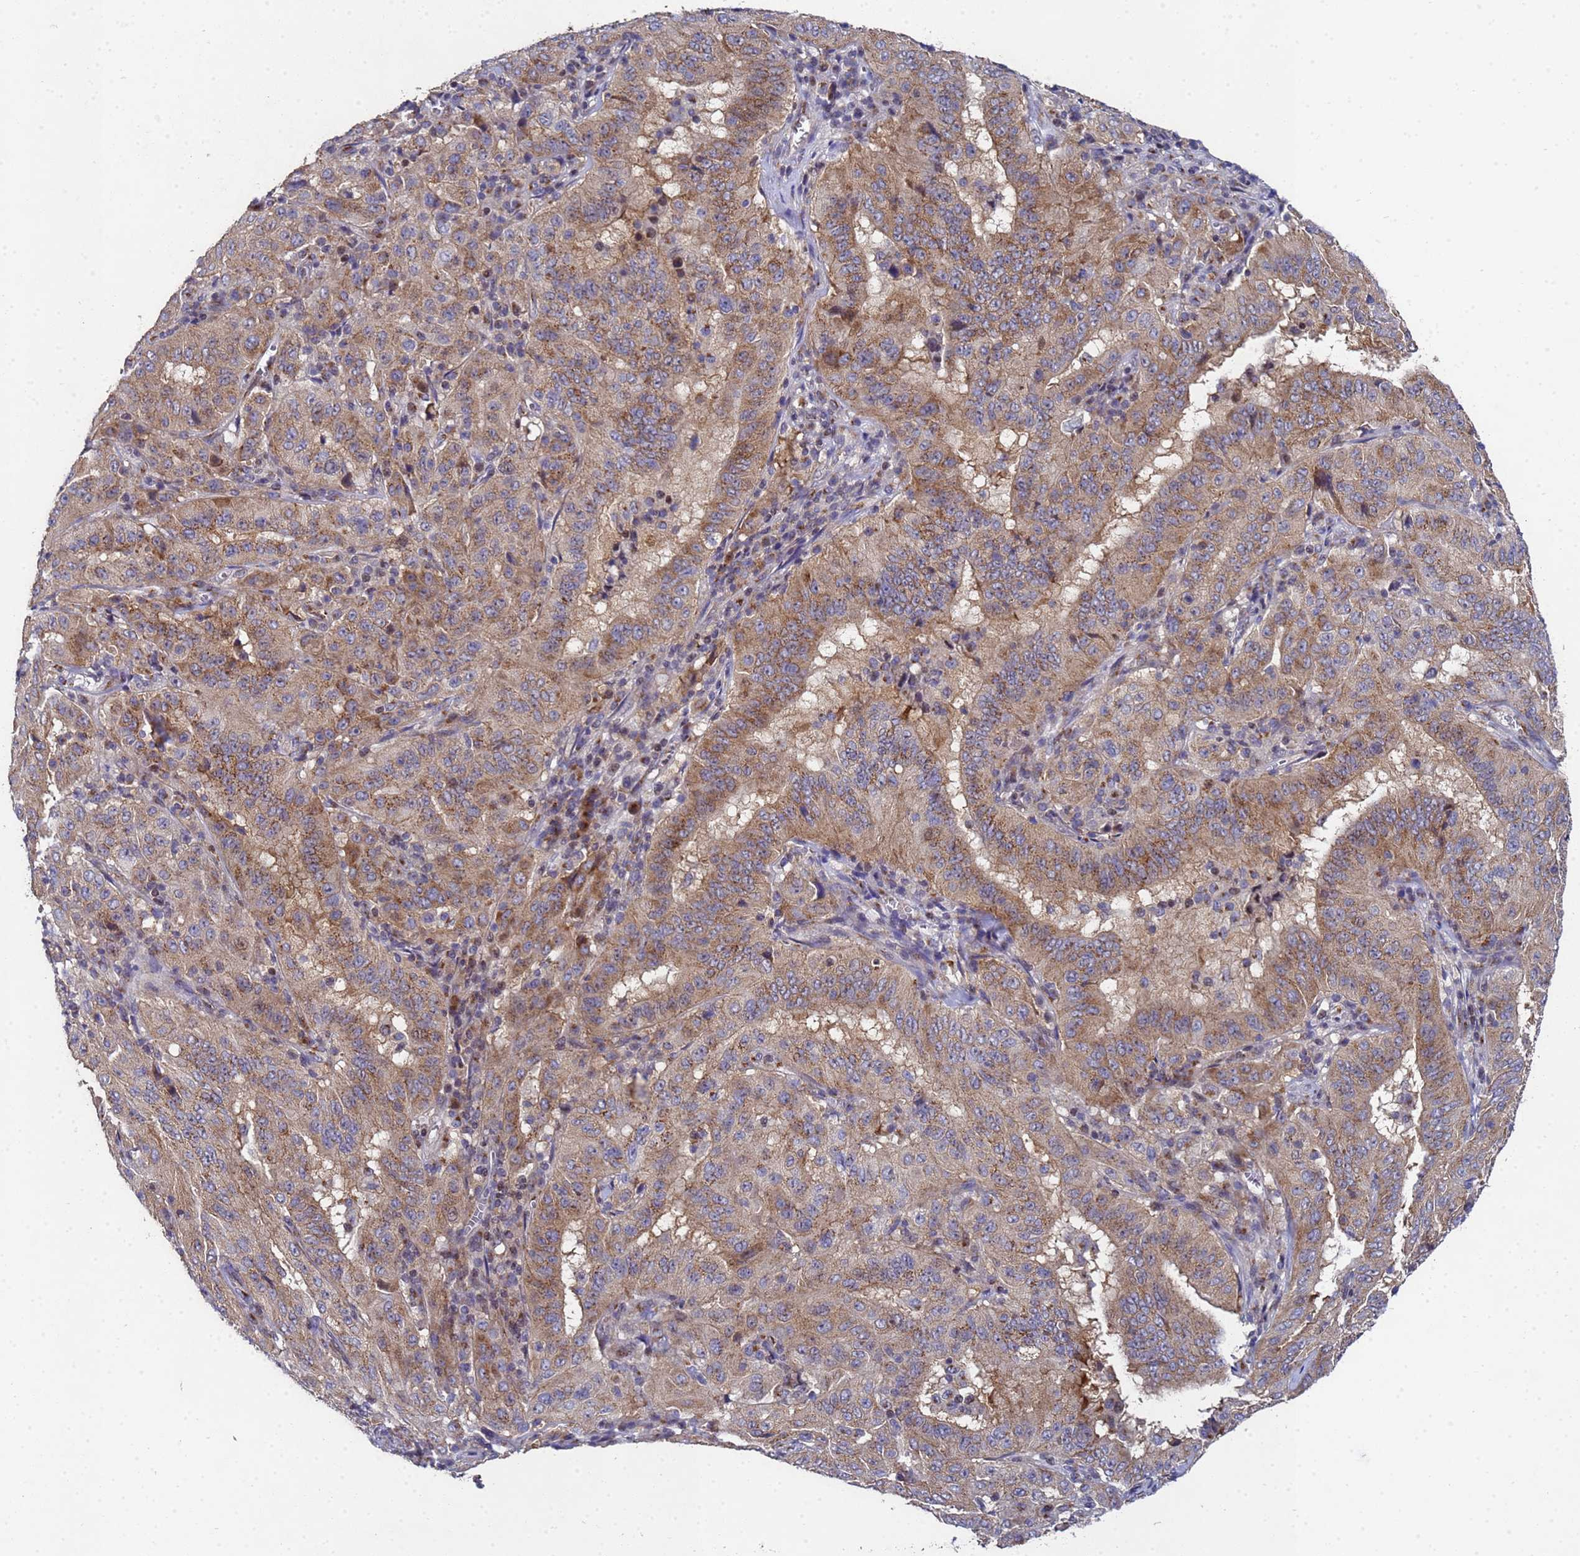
{"staining": {"intensity": "moderate", "quantity": ">75%", "location": "cytoplasmic/membranous"}, "tissue": "pancreatic cancer", "cell_type": "Tumor cells", "image_type": "cancer", "snomed": [{"axis": "morphology", "description": "Adenocarcinoma, NOS"}, {"axis": "topography", "description": "Pancreas"}], "caption": "A photomicrograph of pancreatic cancer (adenocarcinoma) stained for a protein shows moderate cytoplasmic/membranous brown staining in tumor cells.", "gene": "NSUN6", "patient": {"sex": "male", "age": 63}}